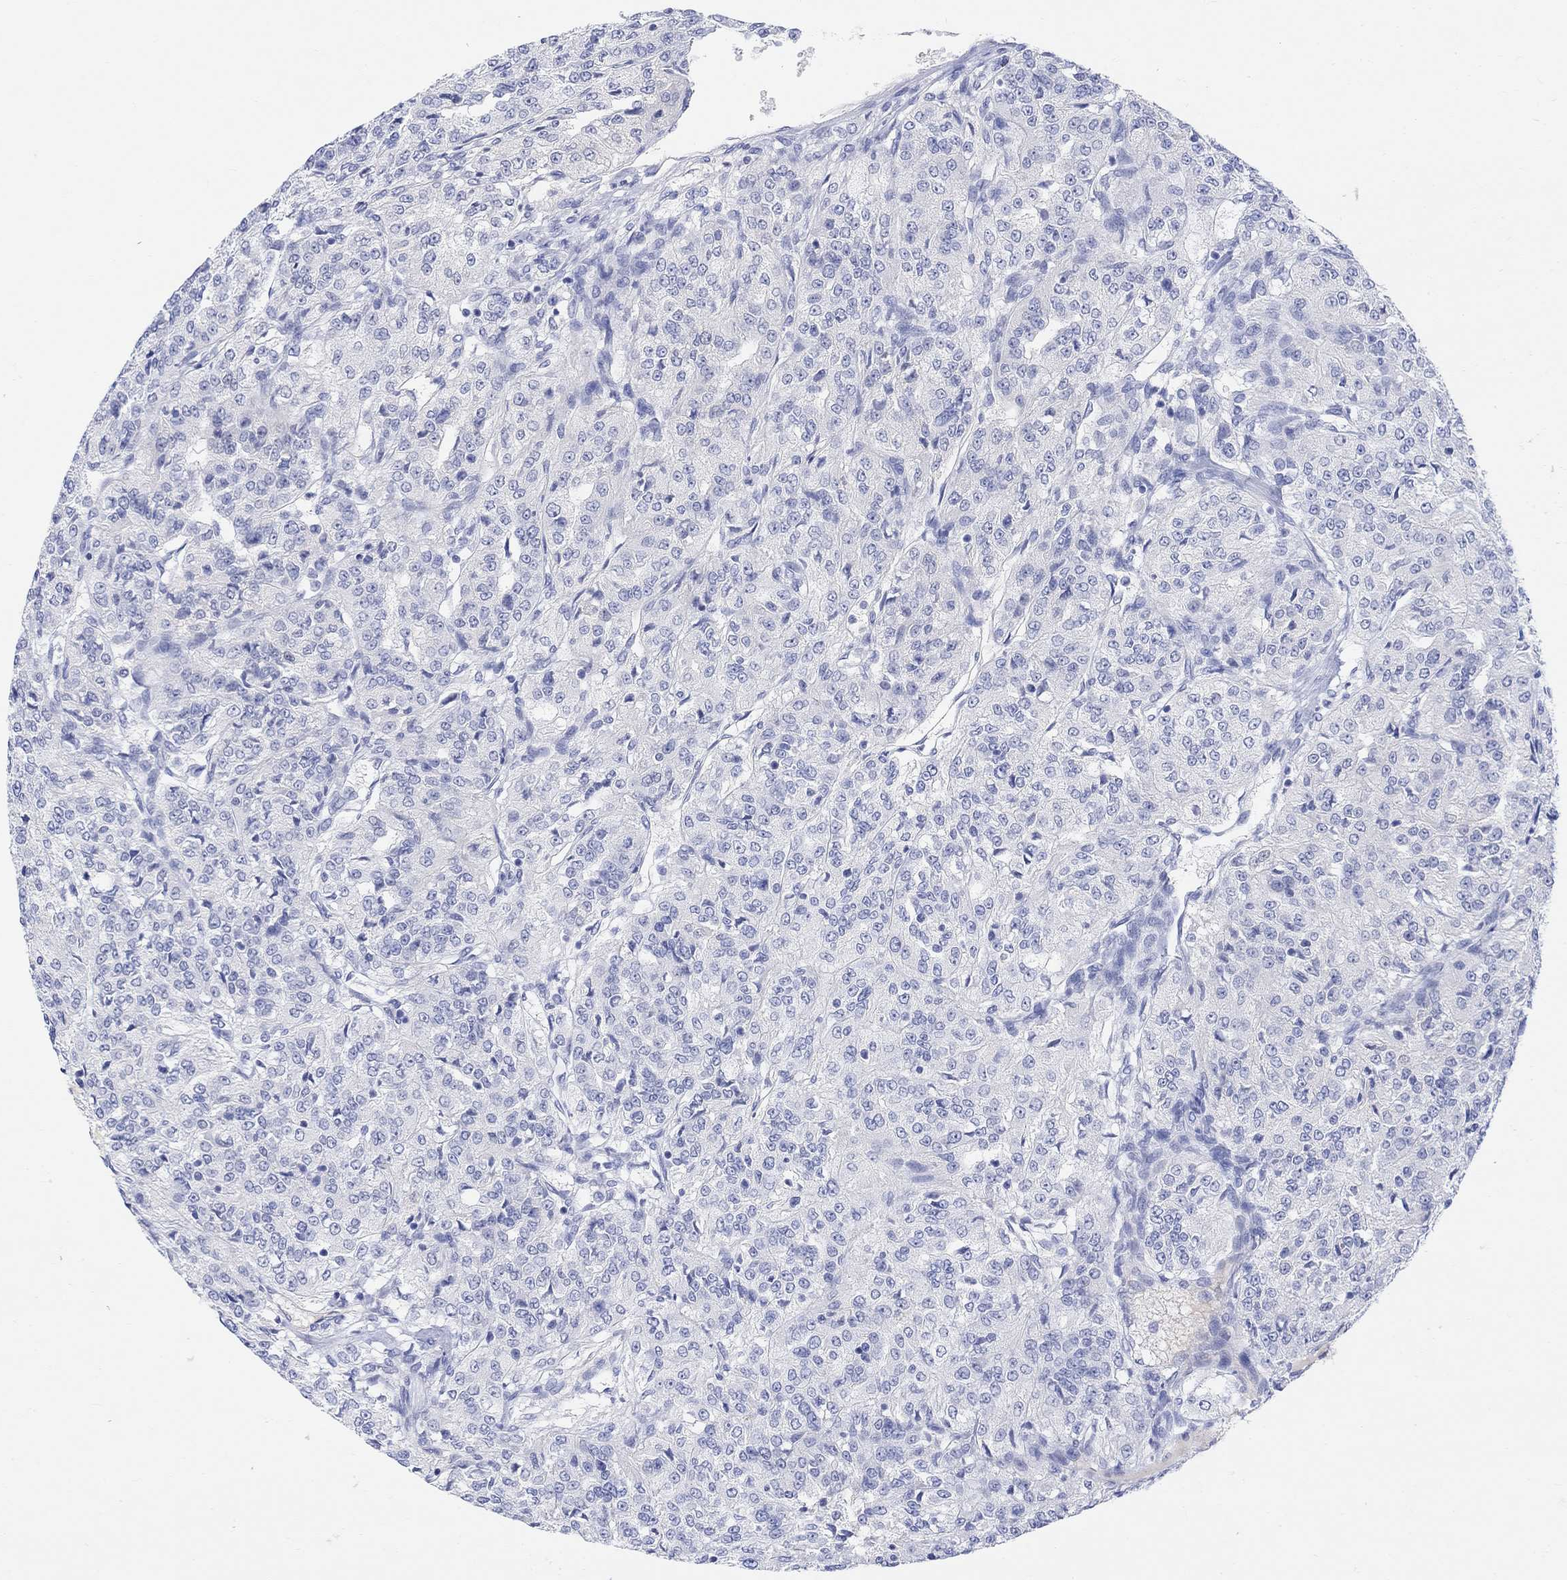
{"staining": {"intensity": "negative", "quantity": "none", "location": "none"}, "tissue": "renal cancer", "cell_type": "Tumor cells", "image_type": "cancer", "snomed": [{"axis": "morphology", "description": "Adenocarcinoma, NOS"}, {"axis": "topography", "description": "Kidney"}], "caption": "Immunohistochemistry micrograph of neoplastic tissue: human renal cancer (adenocarcinoma) stained with DAB displays no significant protein positivity in tumor cells.", "gene": "TYR", "patient": {"sex": "female", "age": 63}}